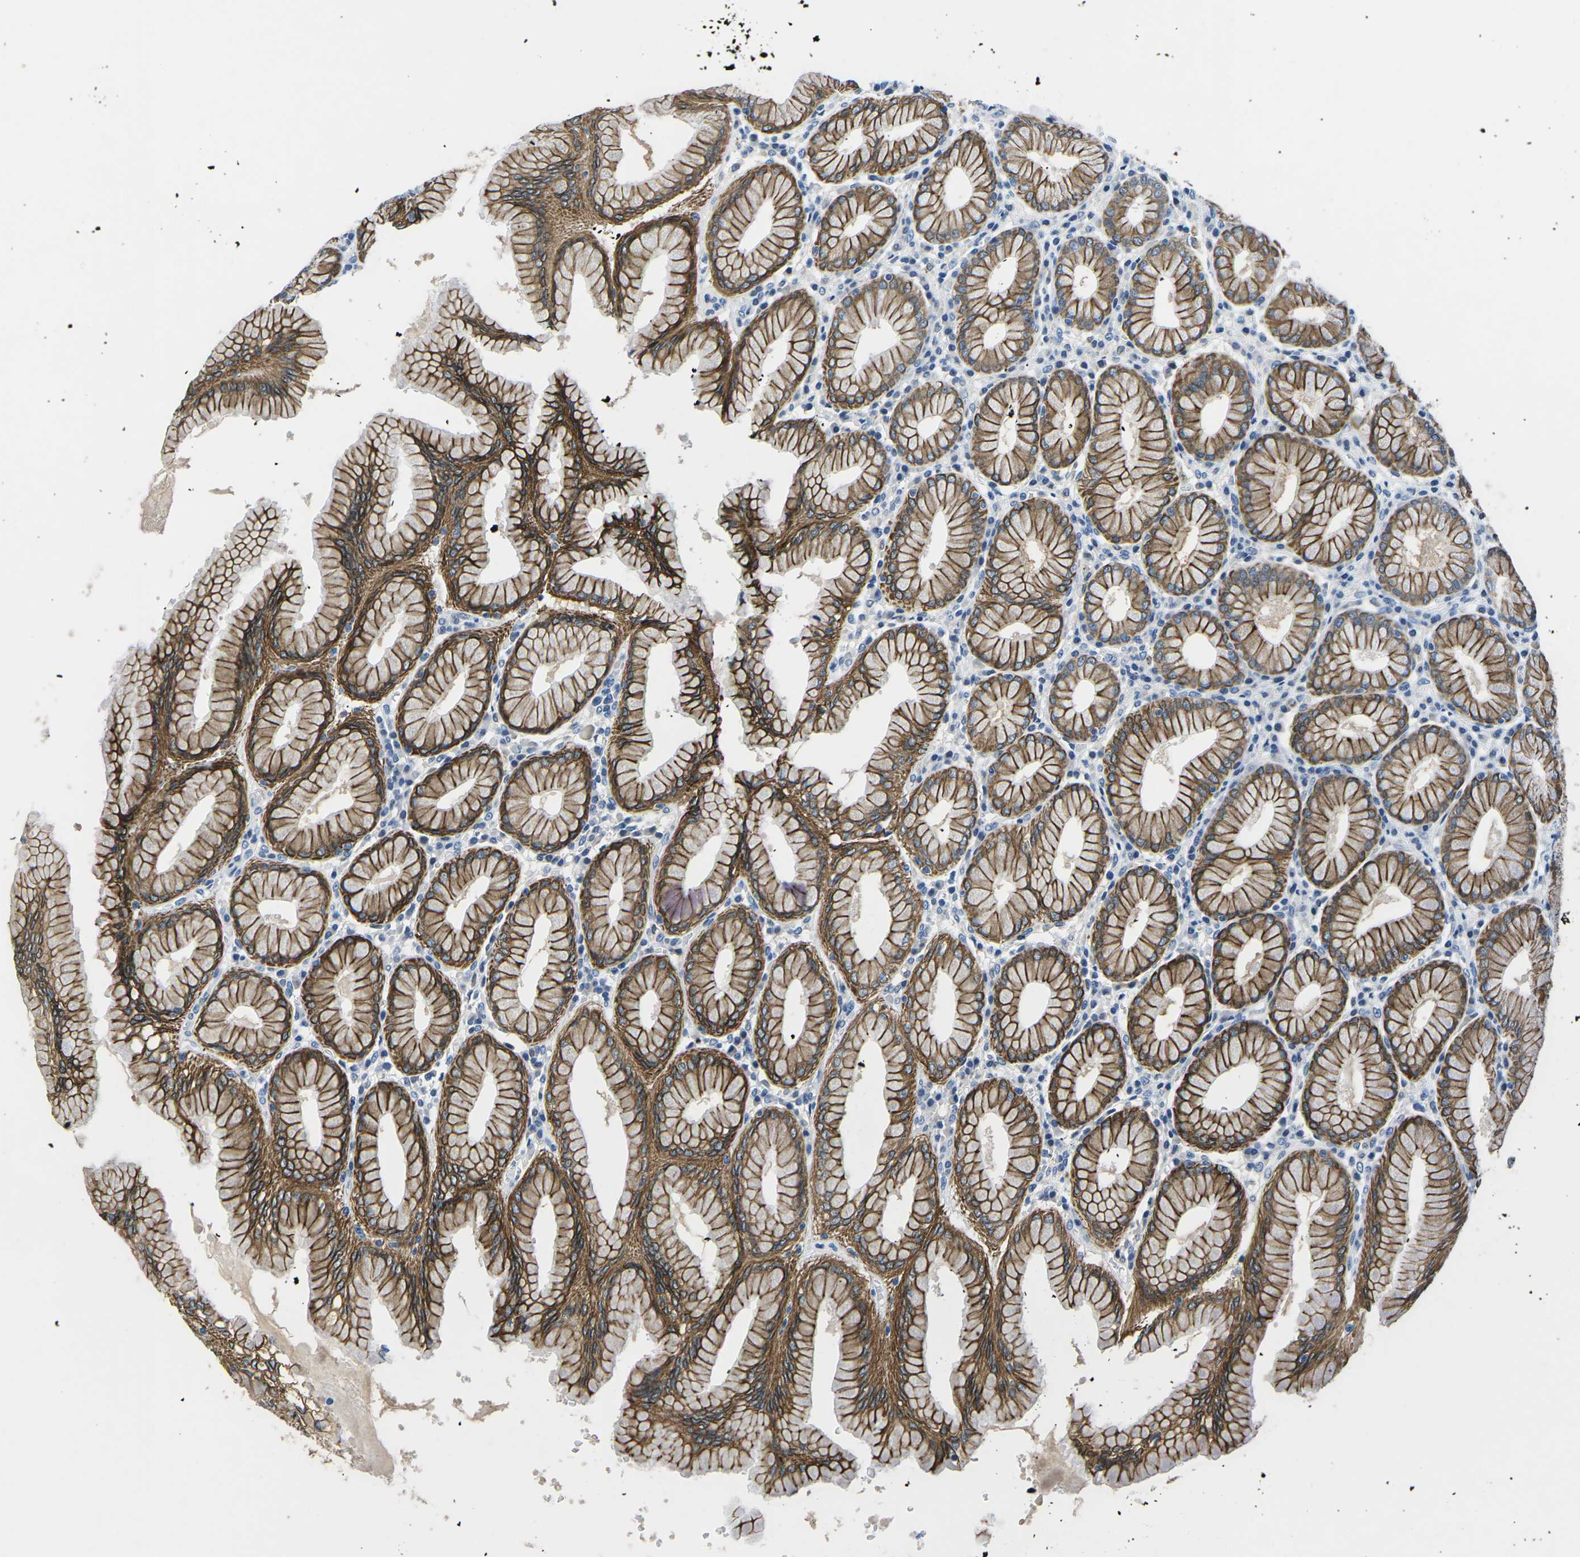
{"staining": {"intensity": "strong", "quantity": ">75%", "location": "cytoplasmic/membranous"}, "tissue": "stomach", "cell_type": "Glandular cells", "image_type": "normal", "snomed": [{"axis": "morphology", "description": "Normal tissue, NOS"}, {"axis": "topography", "description": "Stomach"}, {"axis": "topography", "description": "Stomach, lower"}], "caption": "The histopathology image reveals staining of unremarkable stomach, revealing strong cytoplasmic/membranous protein expression (brown color) within glandular cells.", "gene": "TM6SF1", "patient": {"sex": "female", "age": 56}}